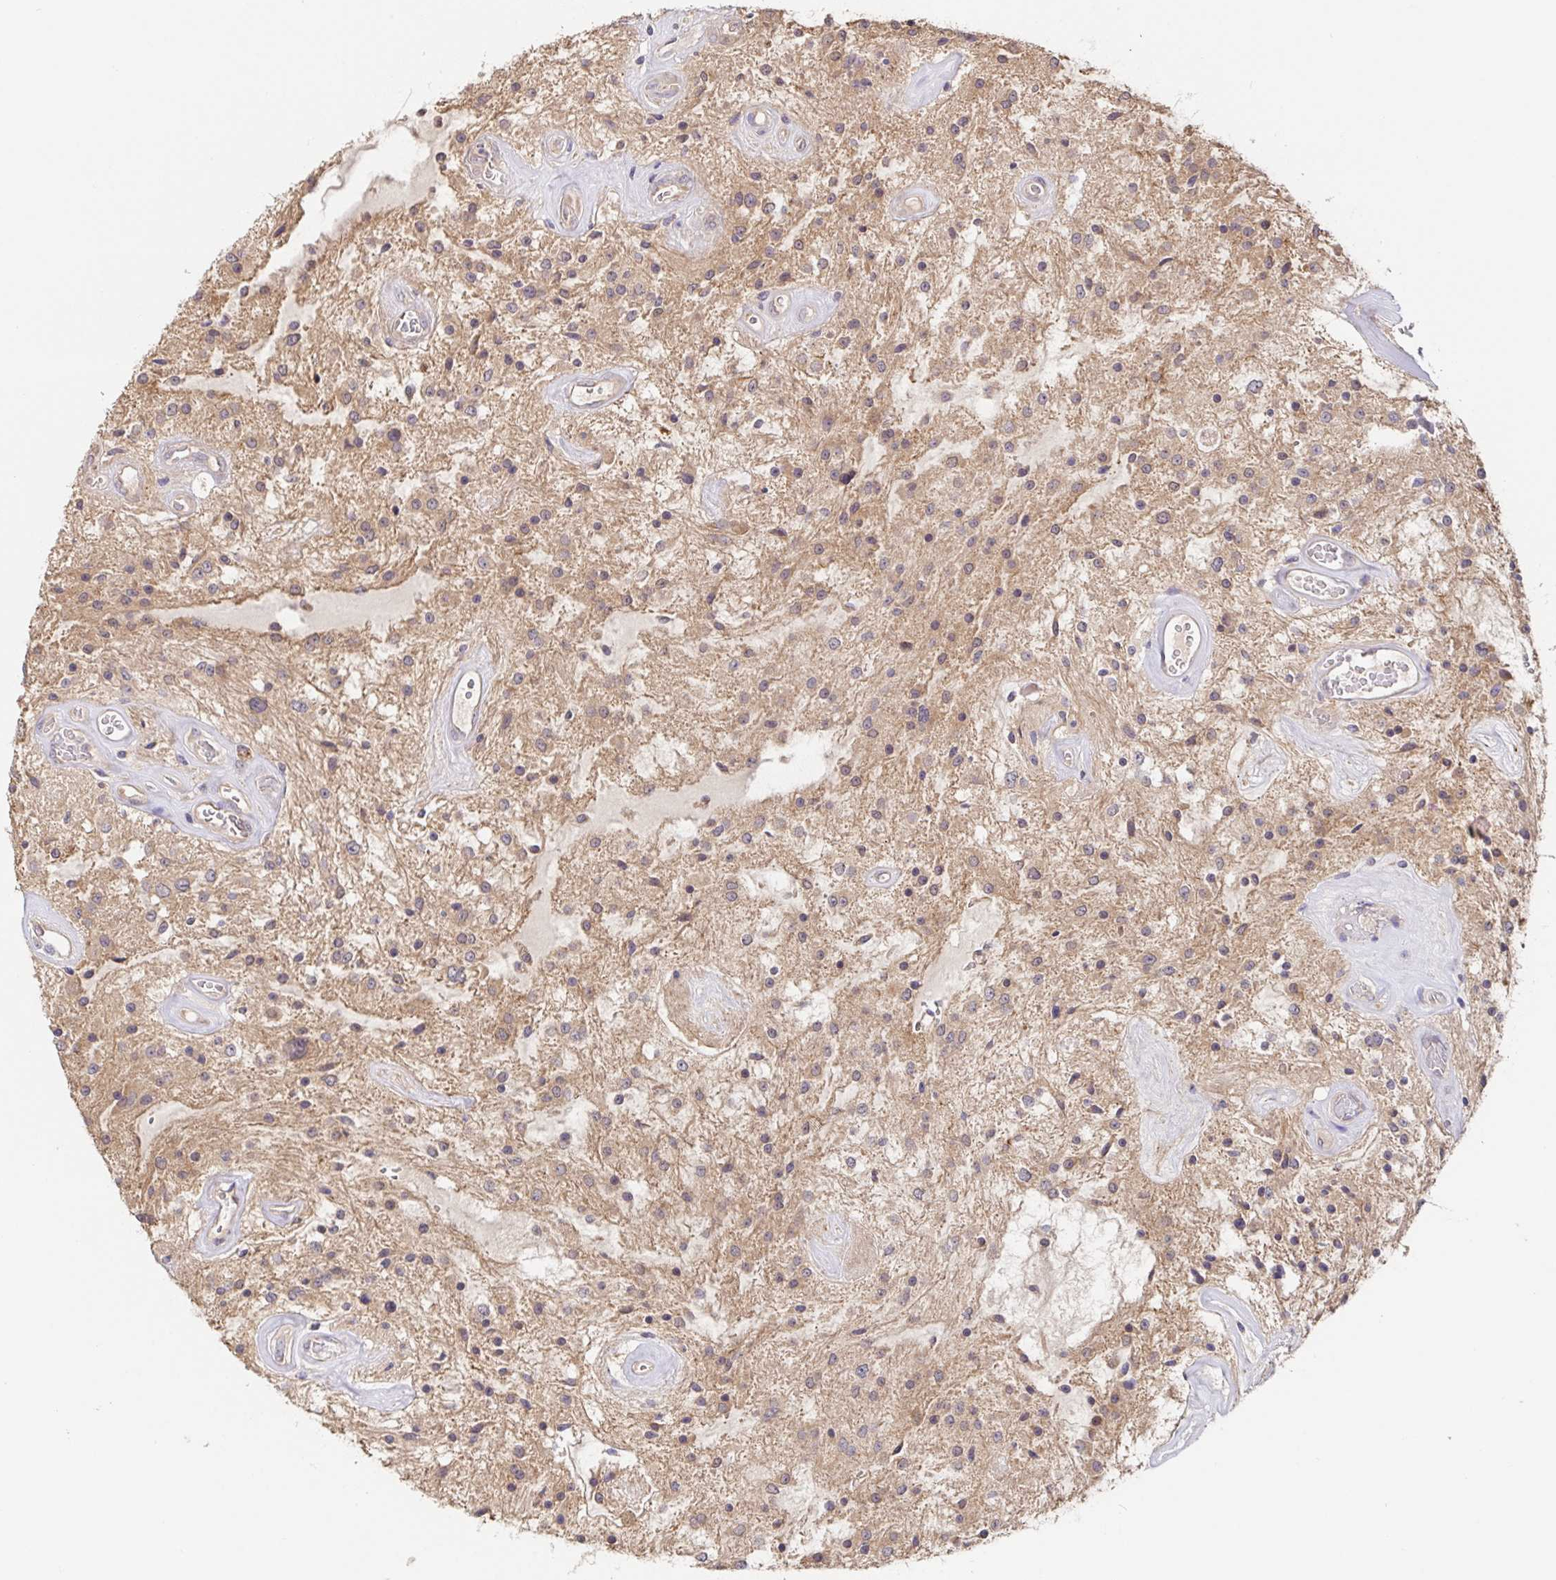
{"staining": {"intensity": "weak", "quantity": "25%-75%", "location": "cytoplasmic/membranous"}, "tissue": "glioma", "cell_type": "Tumor cells", "image_type": "cancer", "snomed": [{"axis": "morphology", "description": "Glioma, malignant, Low grade"}, {"axis": "topography", "description": "Cerebellum"}], "caption": "DAB (3,3'-diaminobenzidine) immunohistochemical staining of human malignant glioma (low-grade) reveals weak cytoplasmic/membranous protein positivity in about 25%-75% of tumor cells. The protein of interest is stained brown, and the nuclei are stained in blue (DAB IHC with brightfield microscopy, high magnification).", "gene": "HAGH", "patient": {"sex": "female", "age": 14}}